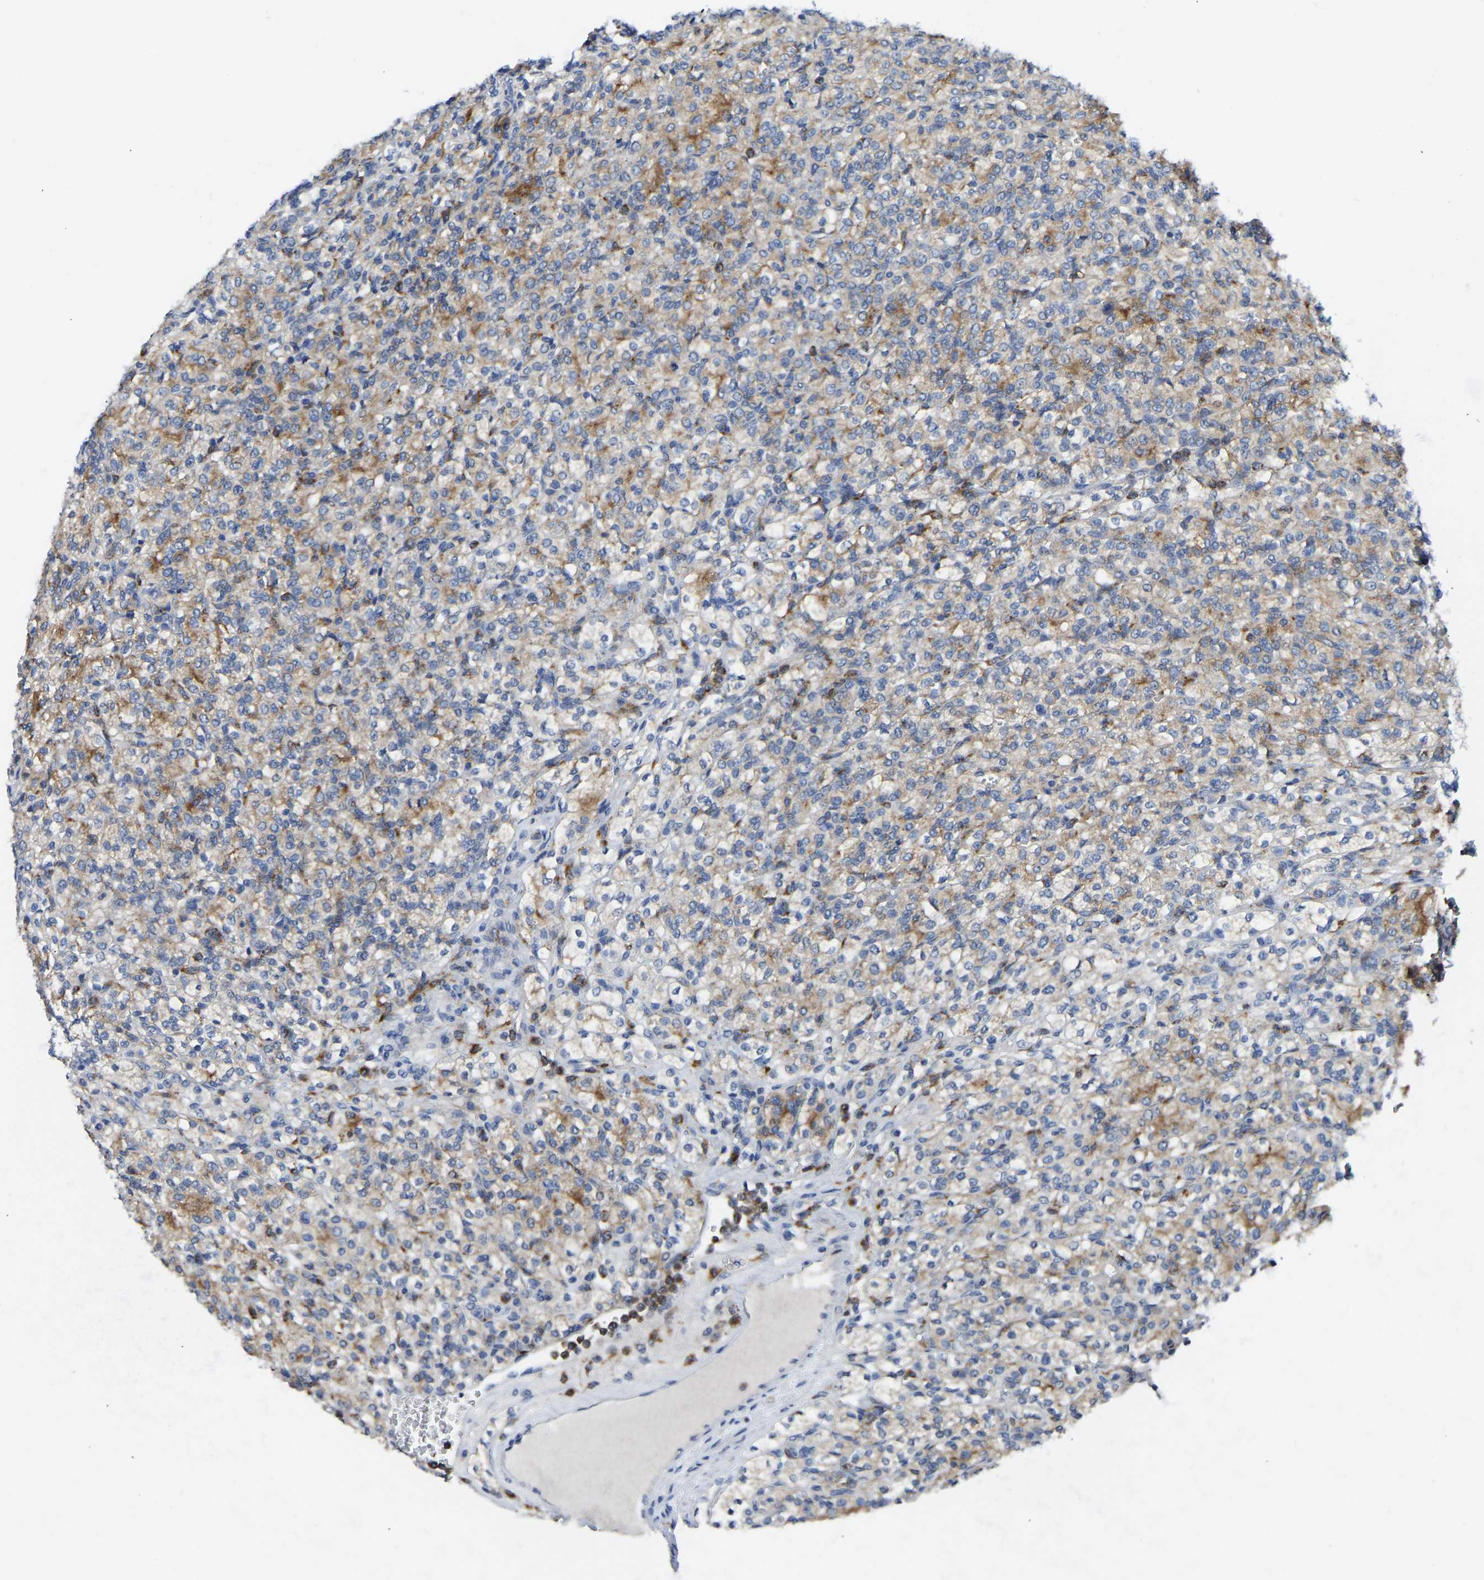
{"staining": {"intensity": "moderate", "quantity": "25%-75%", "location": "cytoplasmic/membranous"}, "tissue": "renal cancer", "cell_type": "Tumor cells", "image_type": "cancer", "snomed": [{"axis": "morphology", "description": "Adenocarcinoma, NOS"}, {"axis": "topography", "description": "Kidney"}], "caption": "This histopathology image shows renal cancer stained with immunohistochemistry to label a protein in brown. The cytoplasmic/membranous of tumor cells show moderate positivity for the protein. Nuclei are counter-stained blue.", "gene": "ATP6V1E1", "patient": {"sex": "male", "age": 77}}